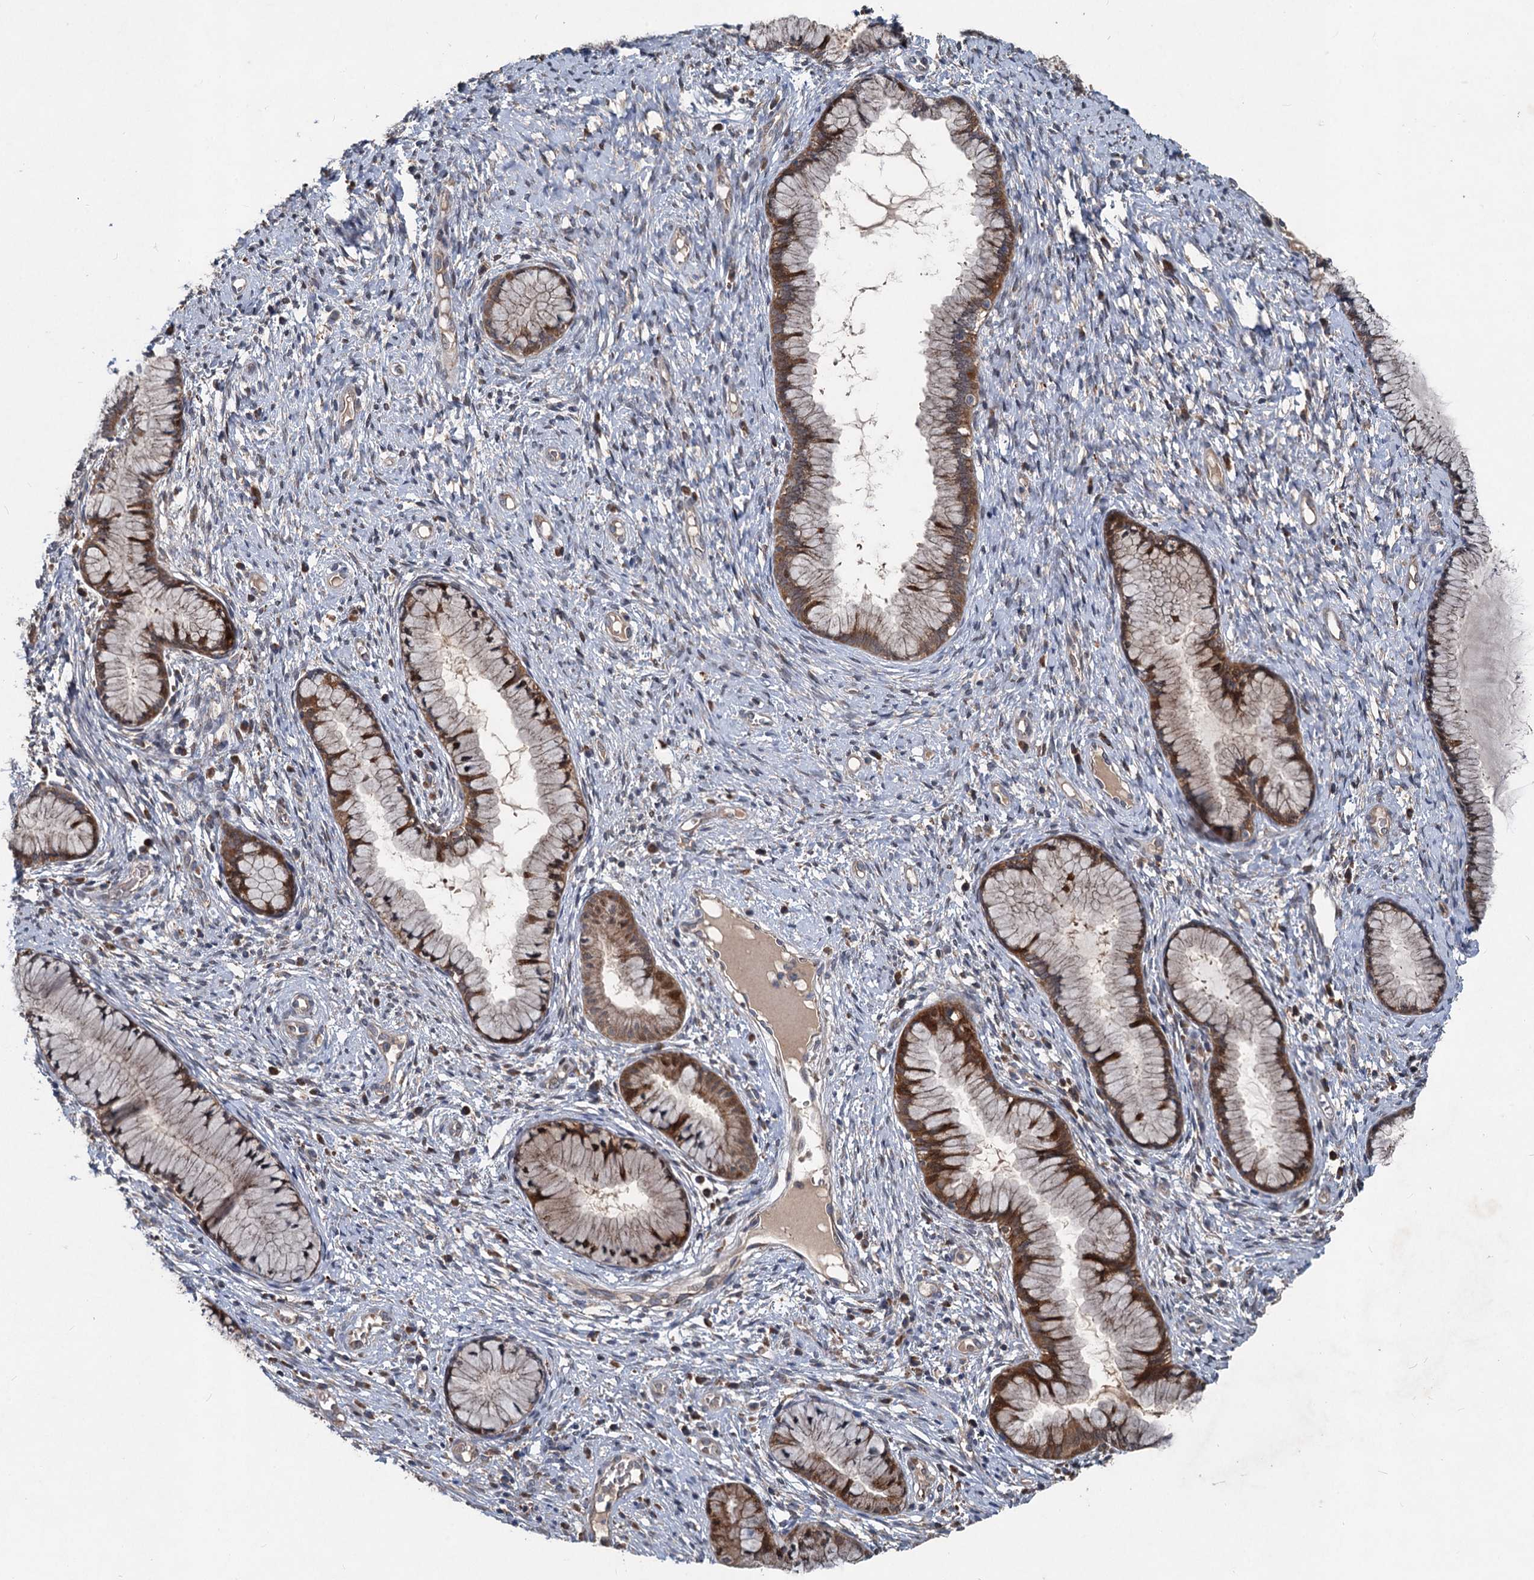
{"staining": {"intensity": "moderate", "quantity": ">75%", "location": "cytoplasmic/membranous"}, "tissue": "cervix", "cell_type": "Glandular cells", "image_type": "normal", "snomed": [{"axis": "morphology", "description": "Normal tissue, NOS"}, {"axis": "topography", "description": "Cervix"}], "caption": "High-magnification brightfield microscopy of benign cervix stained with DAB (3,3'-diaminobenzidine) (brown) and counterstained with hematoxylin (blue). glandular cells exhibit moderate cytoplasmic/membranous expression is appreciated in approximately>75% of cells. (Stains: DAB in brown, nuclei in blue, Microscopy: brightfield microscopy at high magnification).", "gene": "OTUB1", "patient": {"sex": "female", "age": 42}}